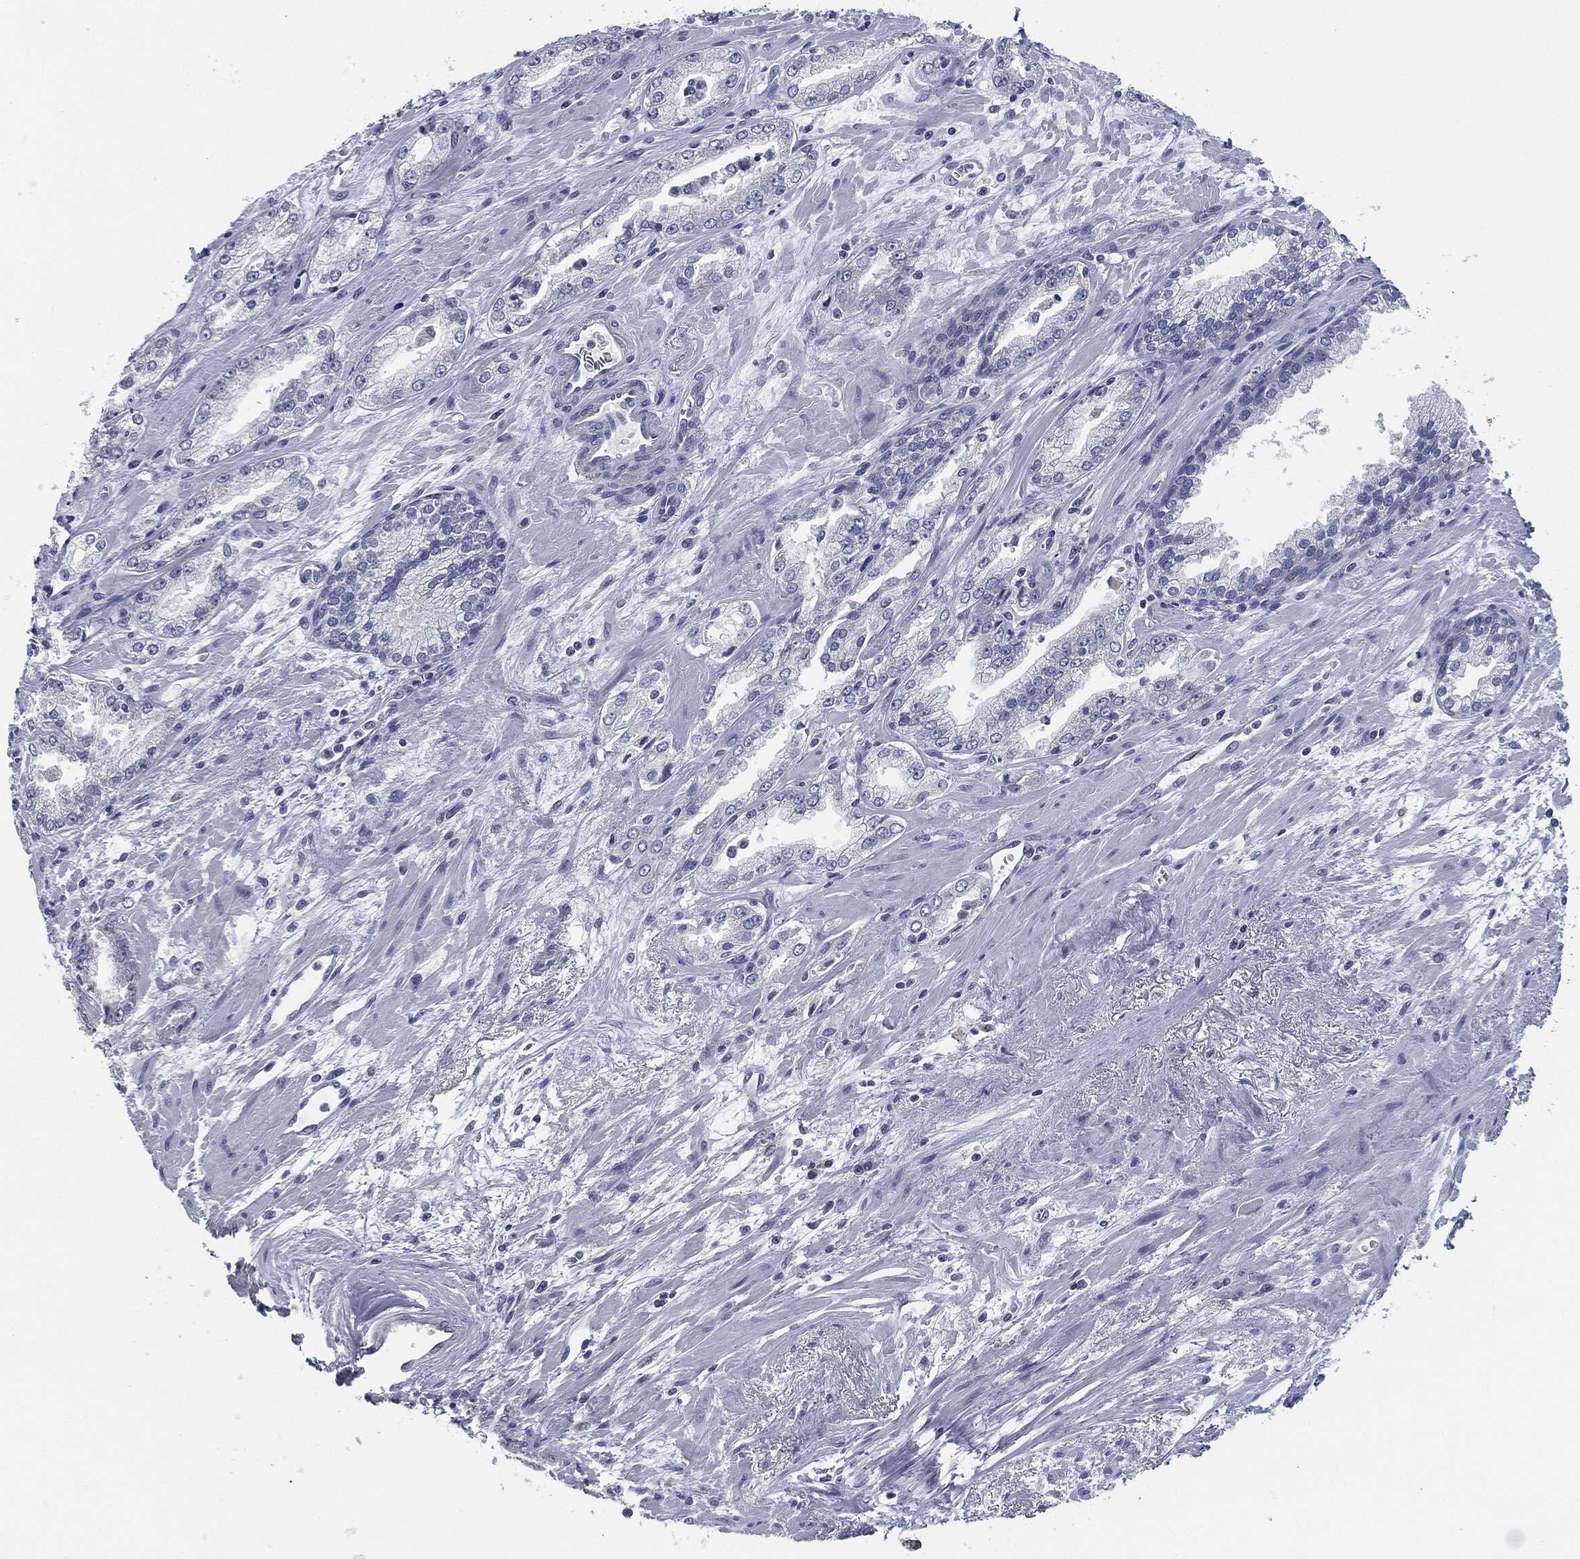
{"staining": {"intensity": "negative", "quantity": "none", "location": "none"}, "tissue": "prostate cancer", "cell_type": "Tumor cells", "image_type": "cancer", "snomed": [{"axis": "morphology", "description": "Adenocarcinoma, Medium grade"}, {"axis": "topography", "description": "Prostate"}], "caption": "The micrograph demonstrates no staining of tumor cells in prostate adenocarcinoma (medium-grade).", "gene": "SIGLEC9", "patient": {"sex": "male", "age": 71}}